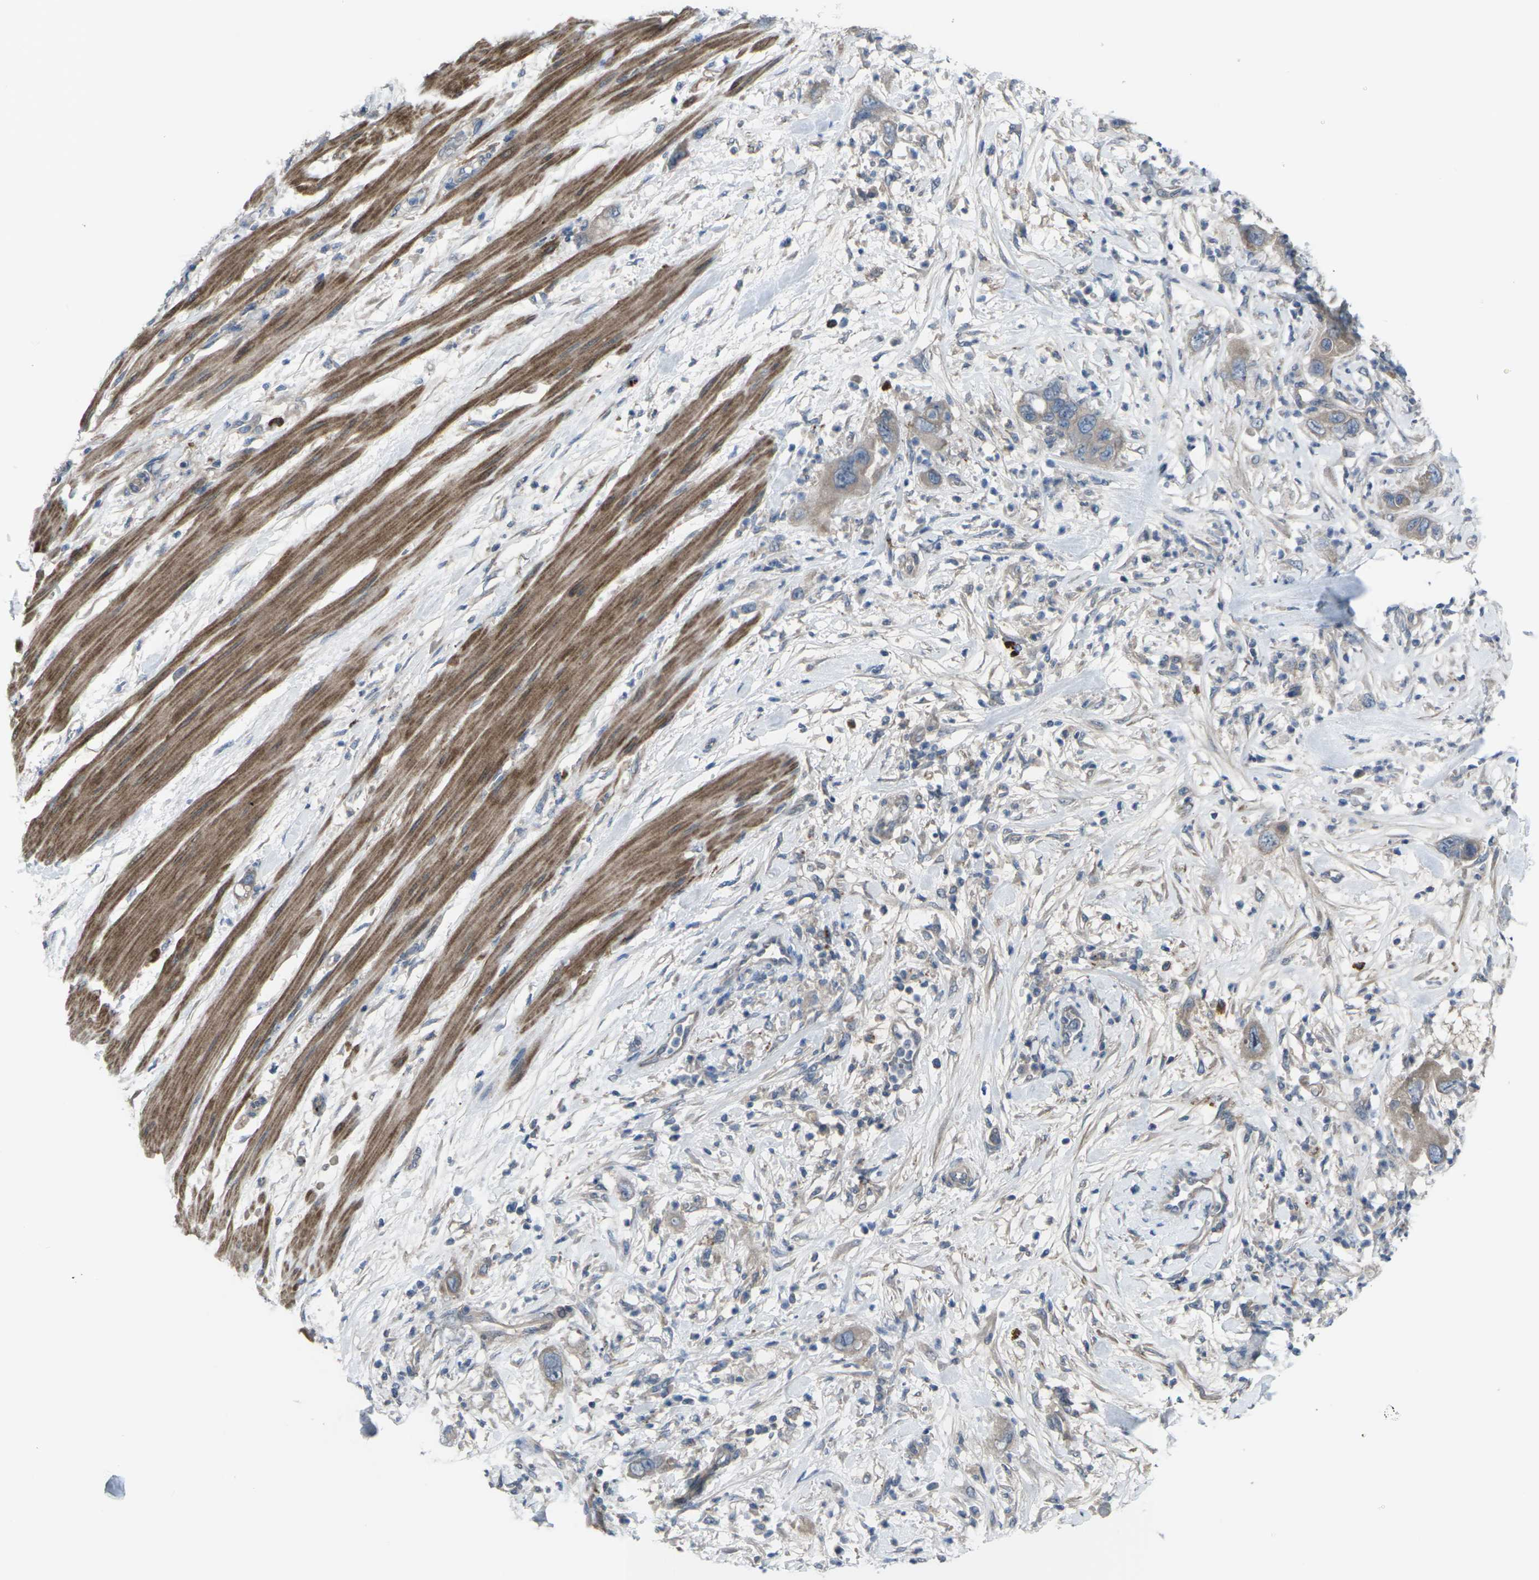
{"staining": {"intensity": "moderate", "quantity": ">75%", "location": "cytoplasmic/membranous"}, "tissue": "pancreatic cancer", "cell_type": "Tumor cells", "image_type": "cancer", "snomed": [{"axis": "morphology", "description": "Adenocarcinoma, NOS"}, {"axis": "topography", "description": "Pancreas"}], "caption": "Moderate cytoplasmic/membranous positivity for a protein is appreciated in approximately >75% of tumor cells of pancreatic cancer using immunohistochemistry (IHC).", "gene": "CCR10", "patient": {"sex": "female", "age": 71}}